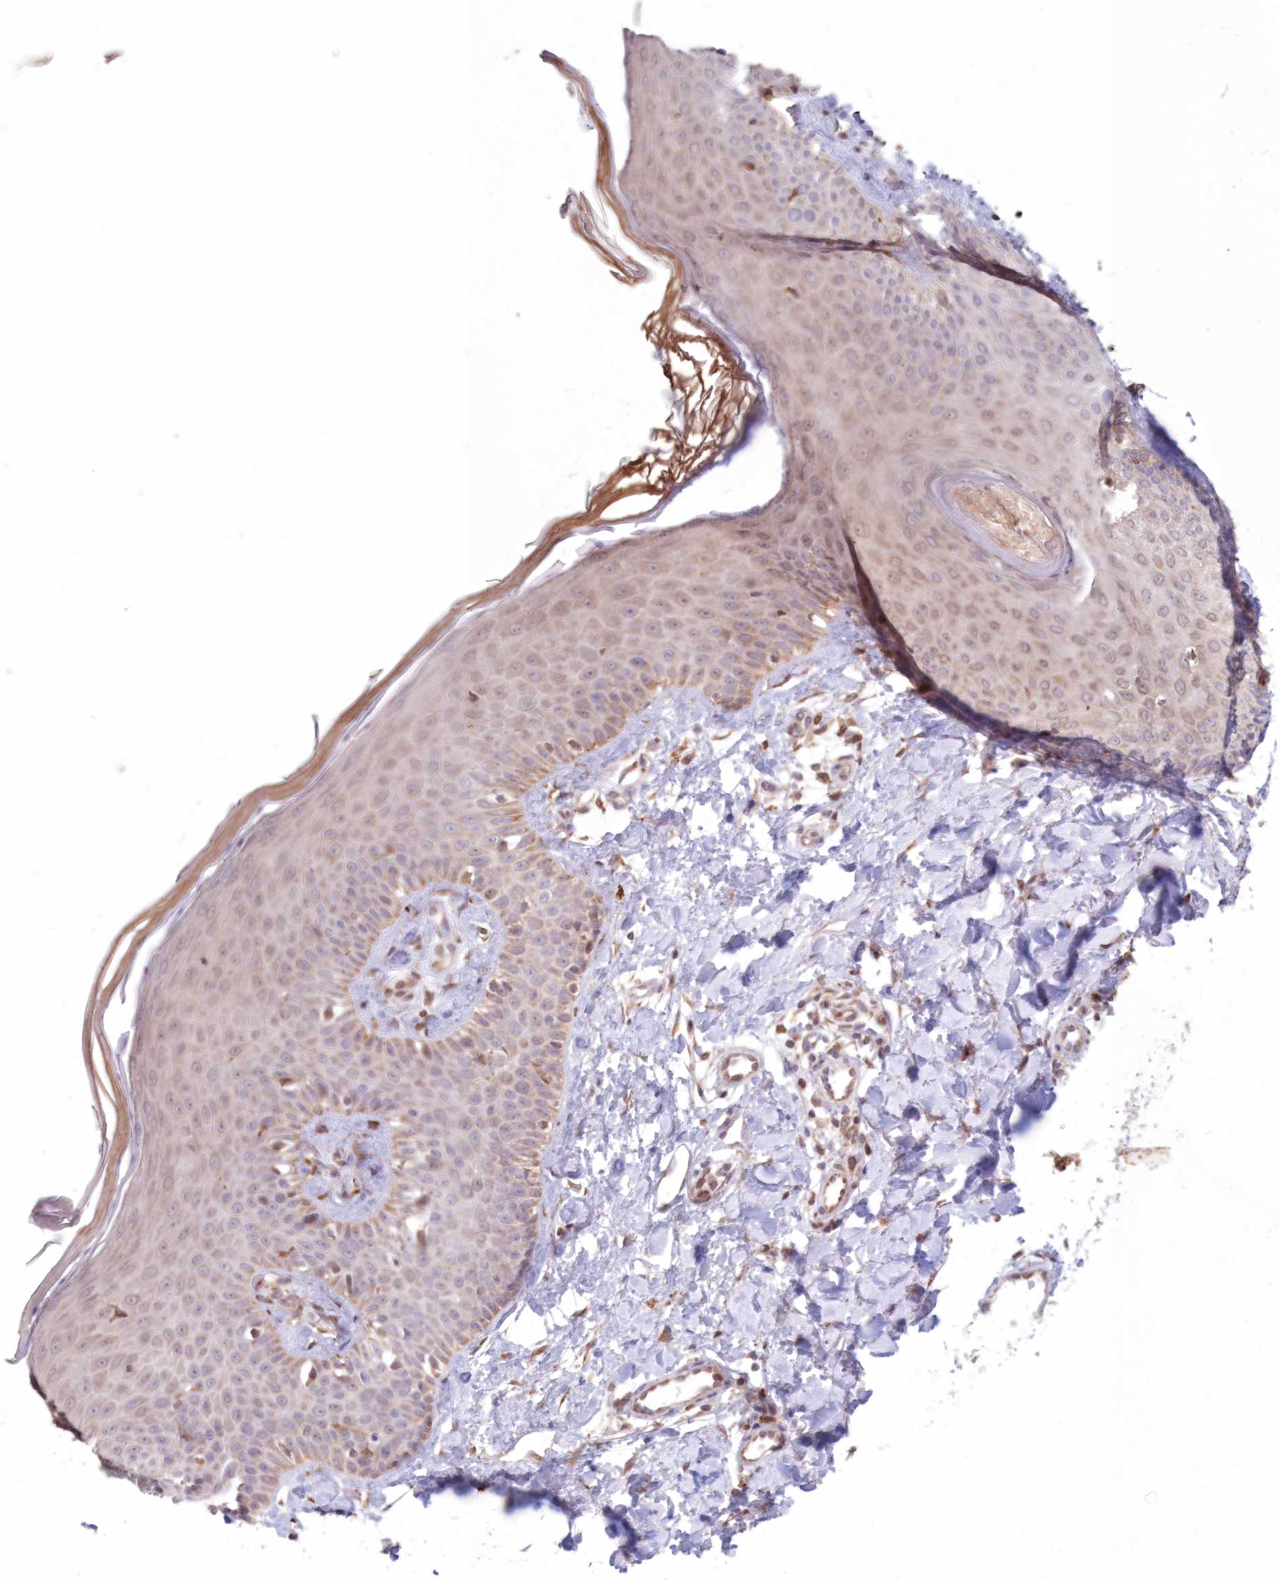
{"staining": {"intensity": "negative", "quantity": "none", "location": "none"}, "tissue": "skin", "cell_type": "Fibroblasts", "image_type": "normal", "snomed": [{"axis": "morphology", "description": "Normal tissue, NOS"}, {"axis": "topography", "description": "Skin"}], "caption": "Immunohistochemistry (IHC) of benign human skin exhibits no staining in fibroblasts.", "gene": "PCYOX1L", "patient": {"sex": "male", "age": 52}}